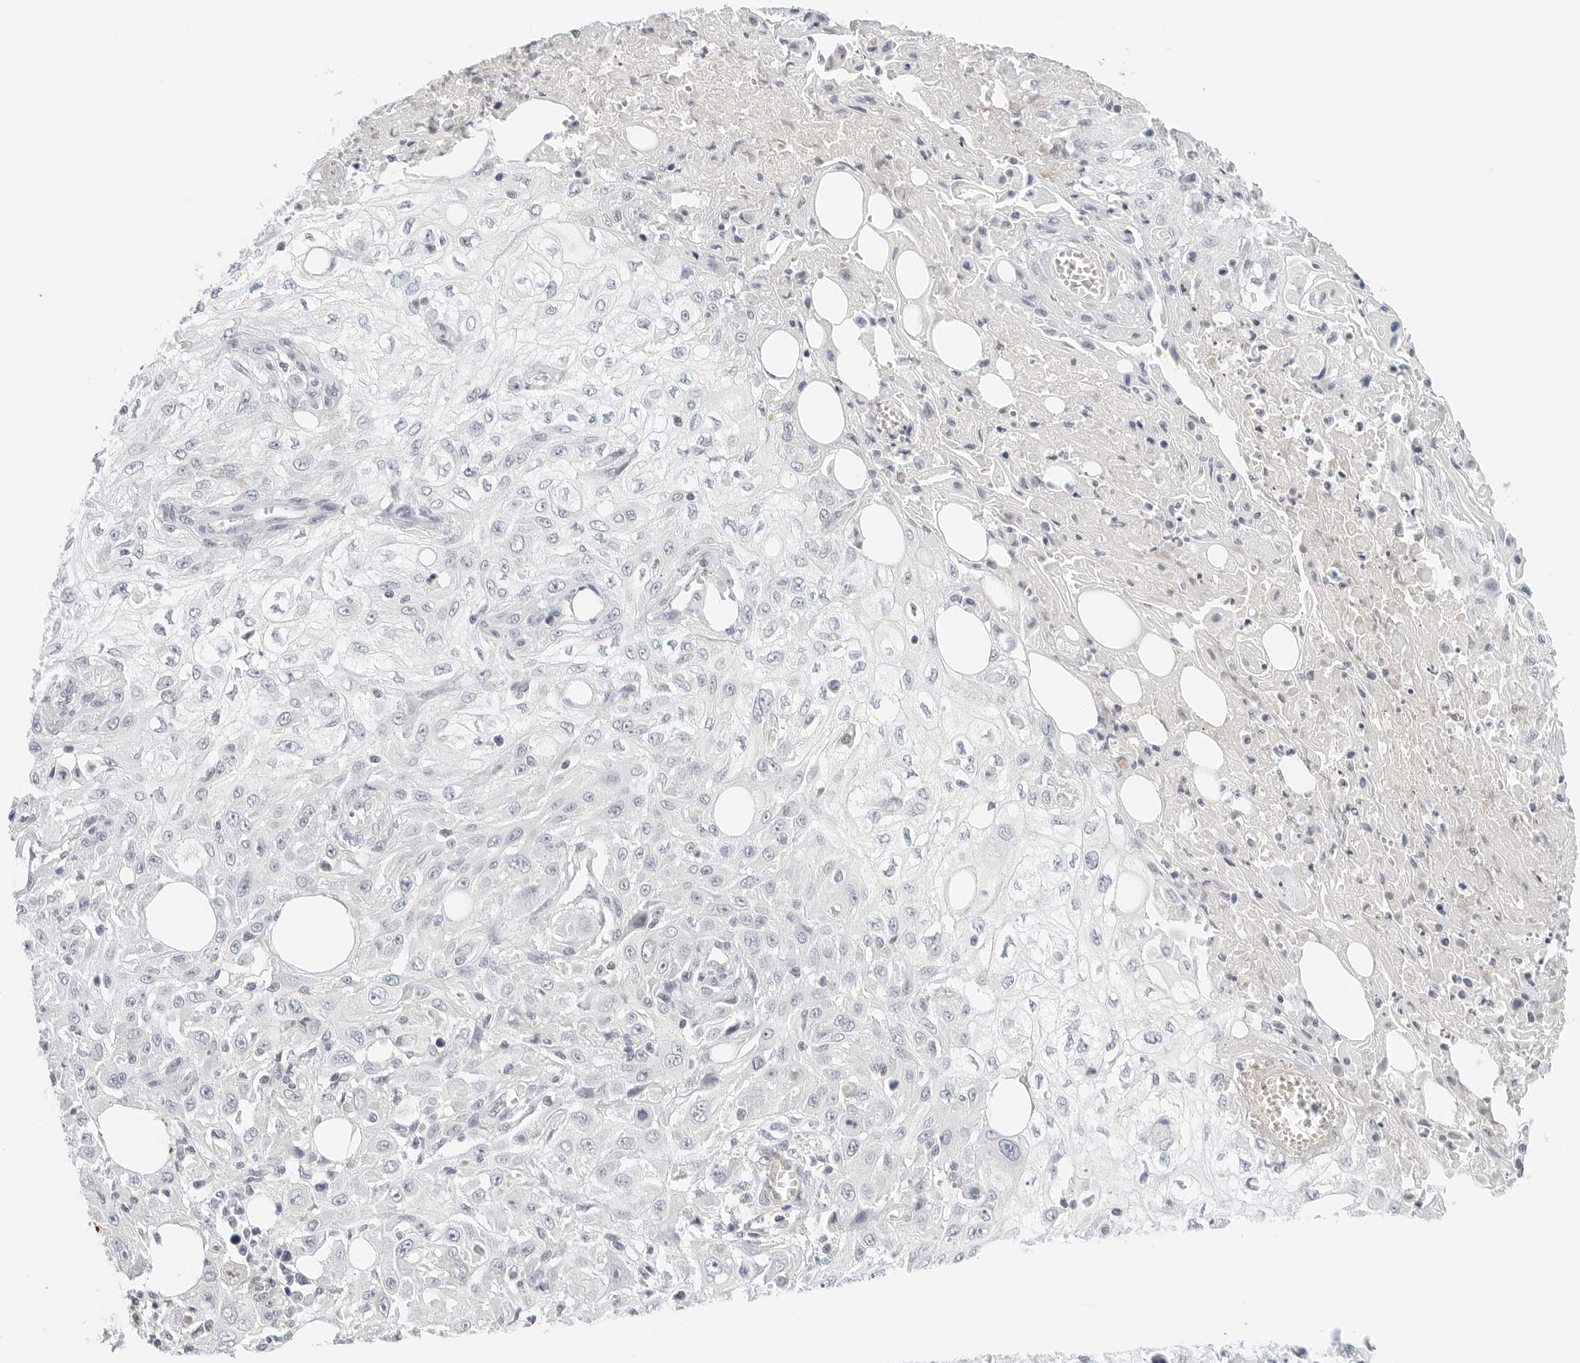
{"staining": {"intensity": "negative", "quantity": "none", "location": "none"}, "tissue": "skin cancer", "cell_type": "Tumor cells", "image_type": "cancer", "snomed": [{"axis": "morphology", "description": "Squamous cell carcinoma, NOS"}, {"axis": "morphology", "description": "Squamous cell carcinoma, metastatic, NOS"}, {"axis": "topography", "description": "Skin"}, {"axis": "topography", "description": "Lymph node"}], "caption": "Tumor cells are negative for brown protein staining in skin cancer (squamous cell carcinoma). The staining was performed using DAB (3,3'-diaminobenzidine) to visualize the protein expression in brown, while the nuclei were stained in blue with hematoxylin (Magnification: 20x).", "gene": "PKDCC", "patient": {"sex": "male", "age": 75}}